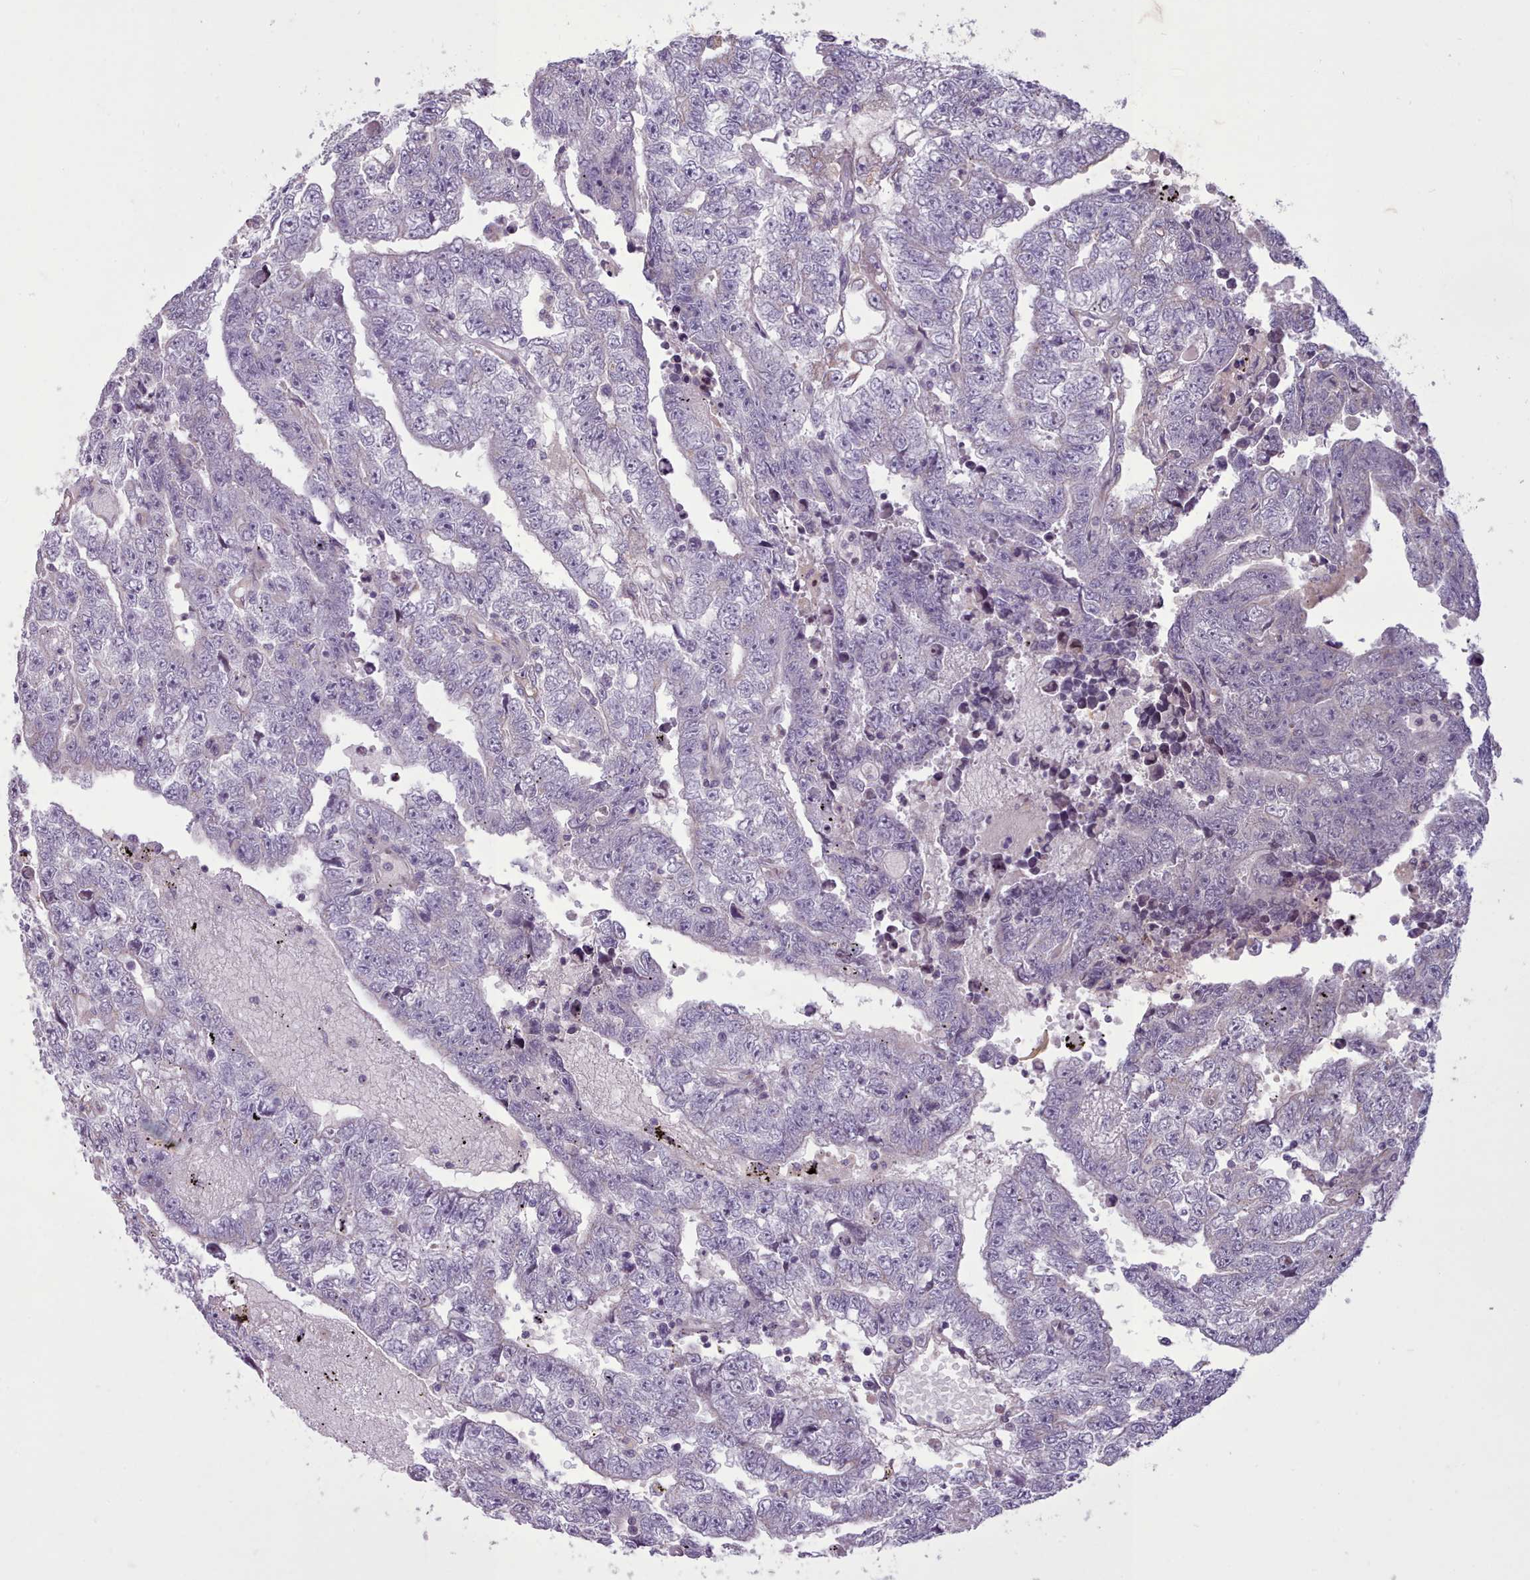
{"staining": {"intensity": "negative", "quantity": "none", "location": "none"}, "tissue": "testis cancer", "cell_type": "Tumor cells", "image_type": "cancer", "snomed": [{"axis": "morphology", "description": "Carcinoma, Embryonal, NOS"}, {"axis": "topography", "description": "Testis"}], "caption": "Tumor cells are negative for brown protein staining in embryonal carcinoma (testis).", "gene": "NMRK1", "patient": {"sex": "male", "age": 25}}